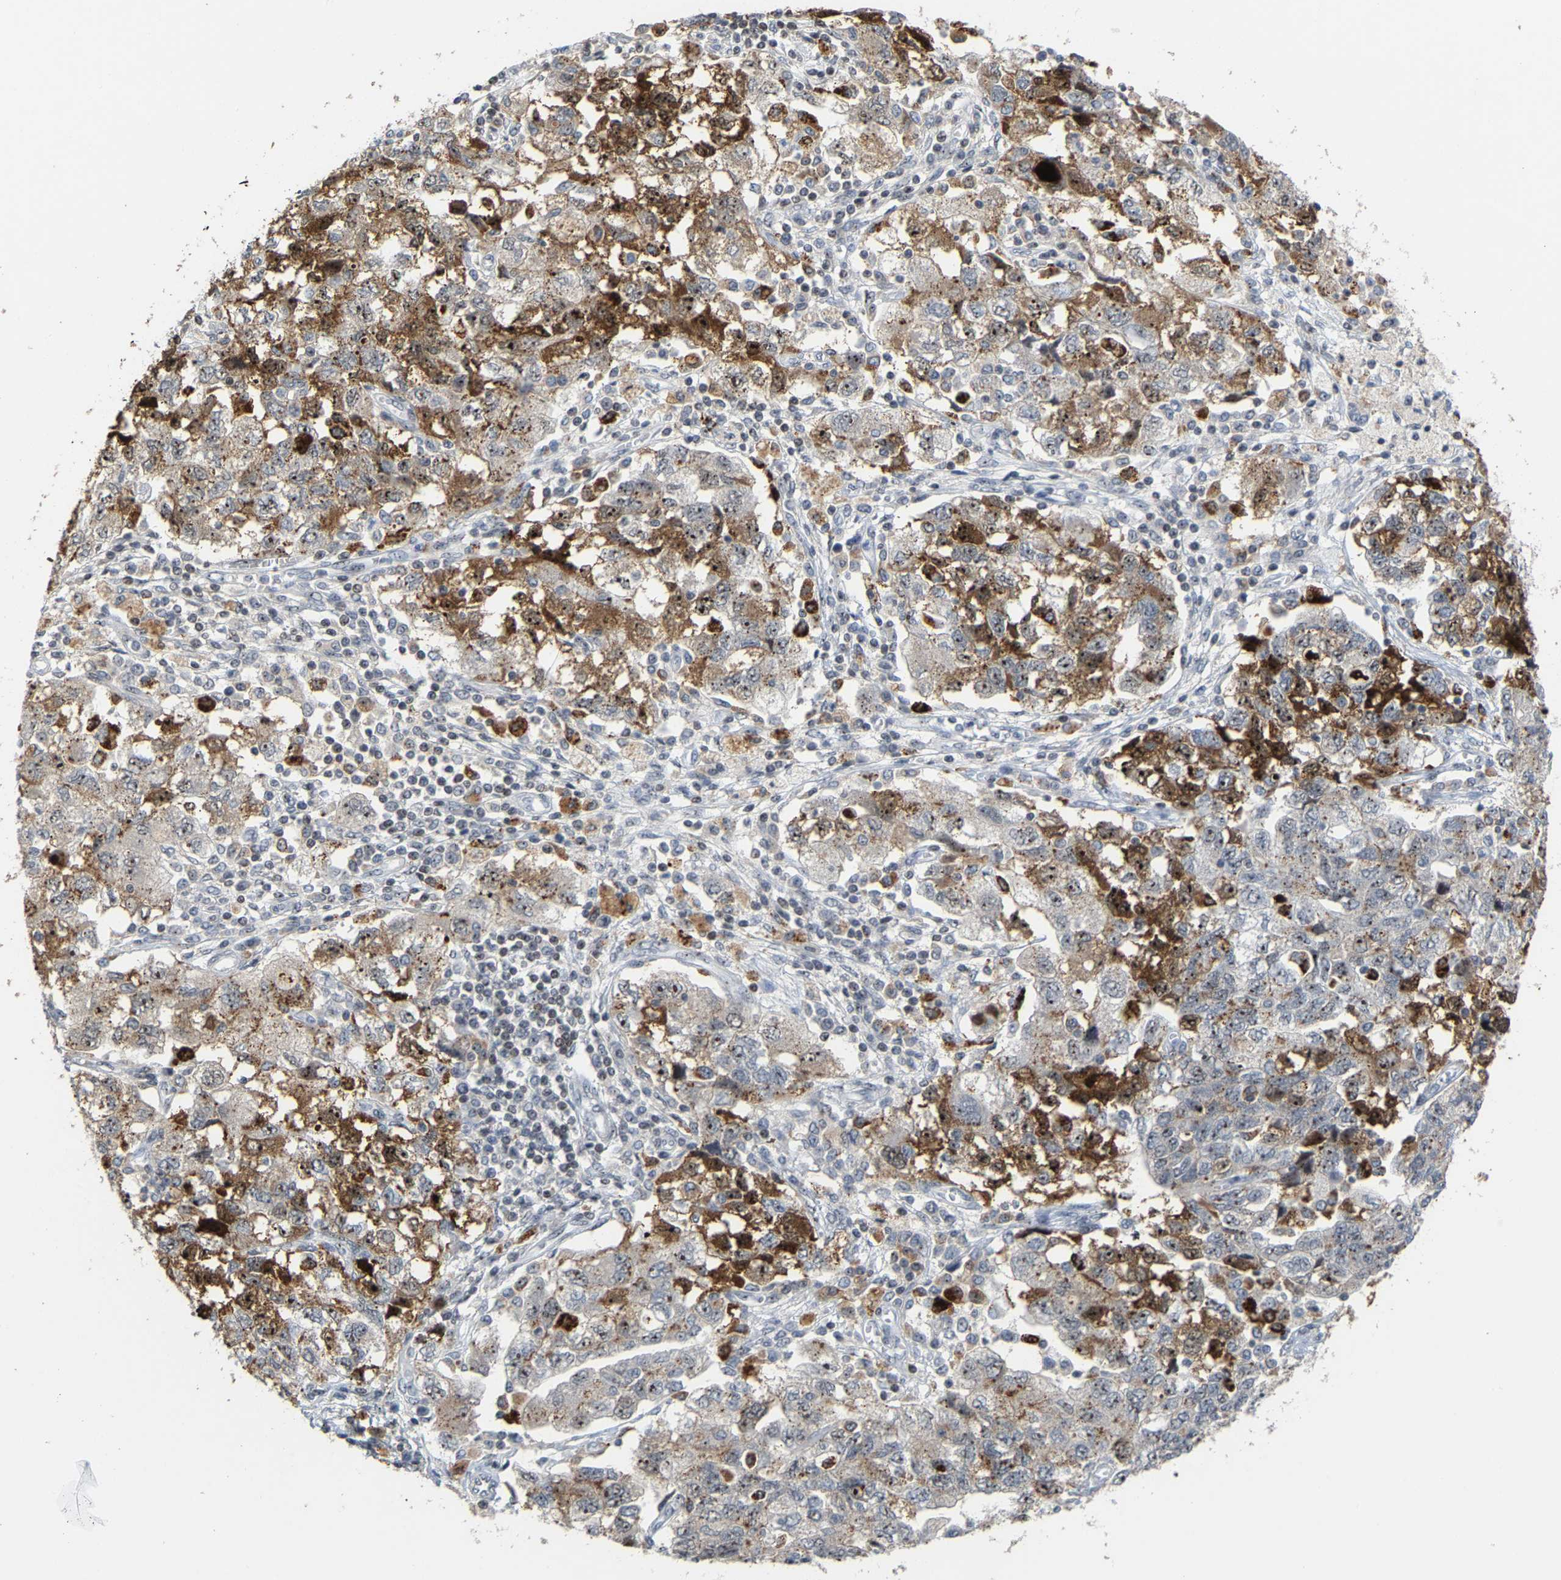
{"staining": {"intensity": "moderate", "quantity": ">75%", "location": "cytoplasmic/membranous,nuclear"}, "tissue": "ovarian cancer", "cell_type": "Tumor cells", "image_type": "cancer", "snomed": [{"axis": "morphology", "description": "Carcinoma, NOS"}, {"axis": "morphology", "description": "Cystadenocarcinoma, serous, NOS"}, {"axis": "topography", "description": "Ovary"}], "caption": "Immunohistochemical staining of ovarian serous cystadenocarcinoma shows medium levels of moderate cytoplasmic/membranous and nuclear staining in approximately >75% of tumor cells.", "gene": "NOP58", "patient": {"sex": "female", "age": 69}}